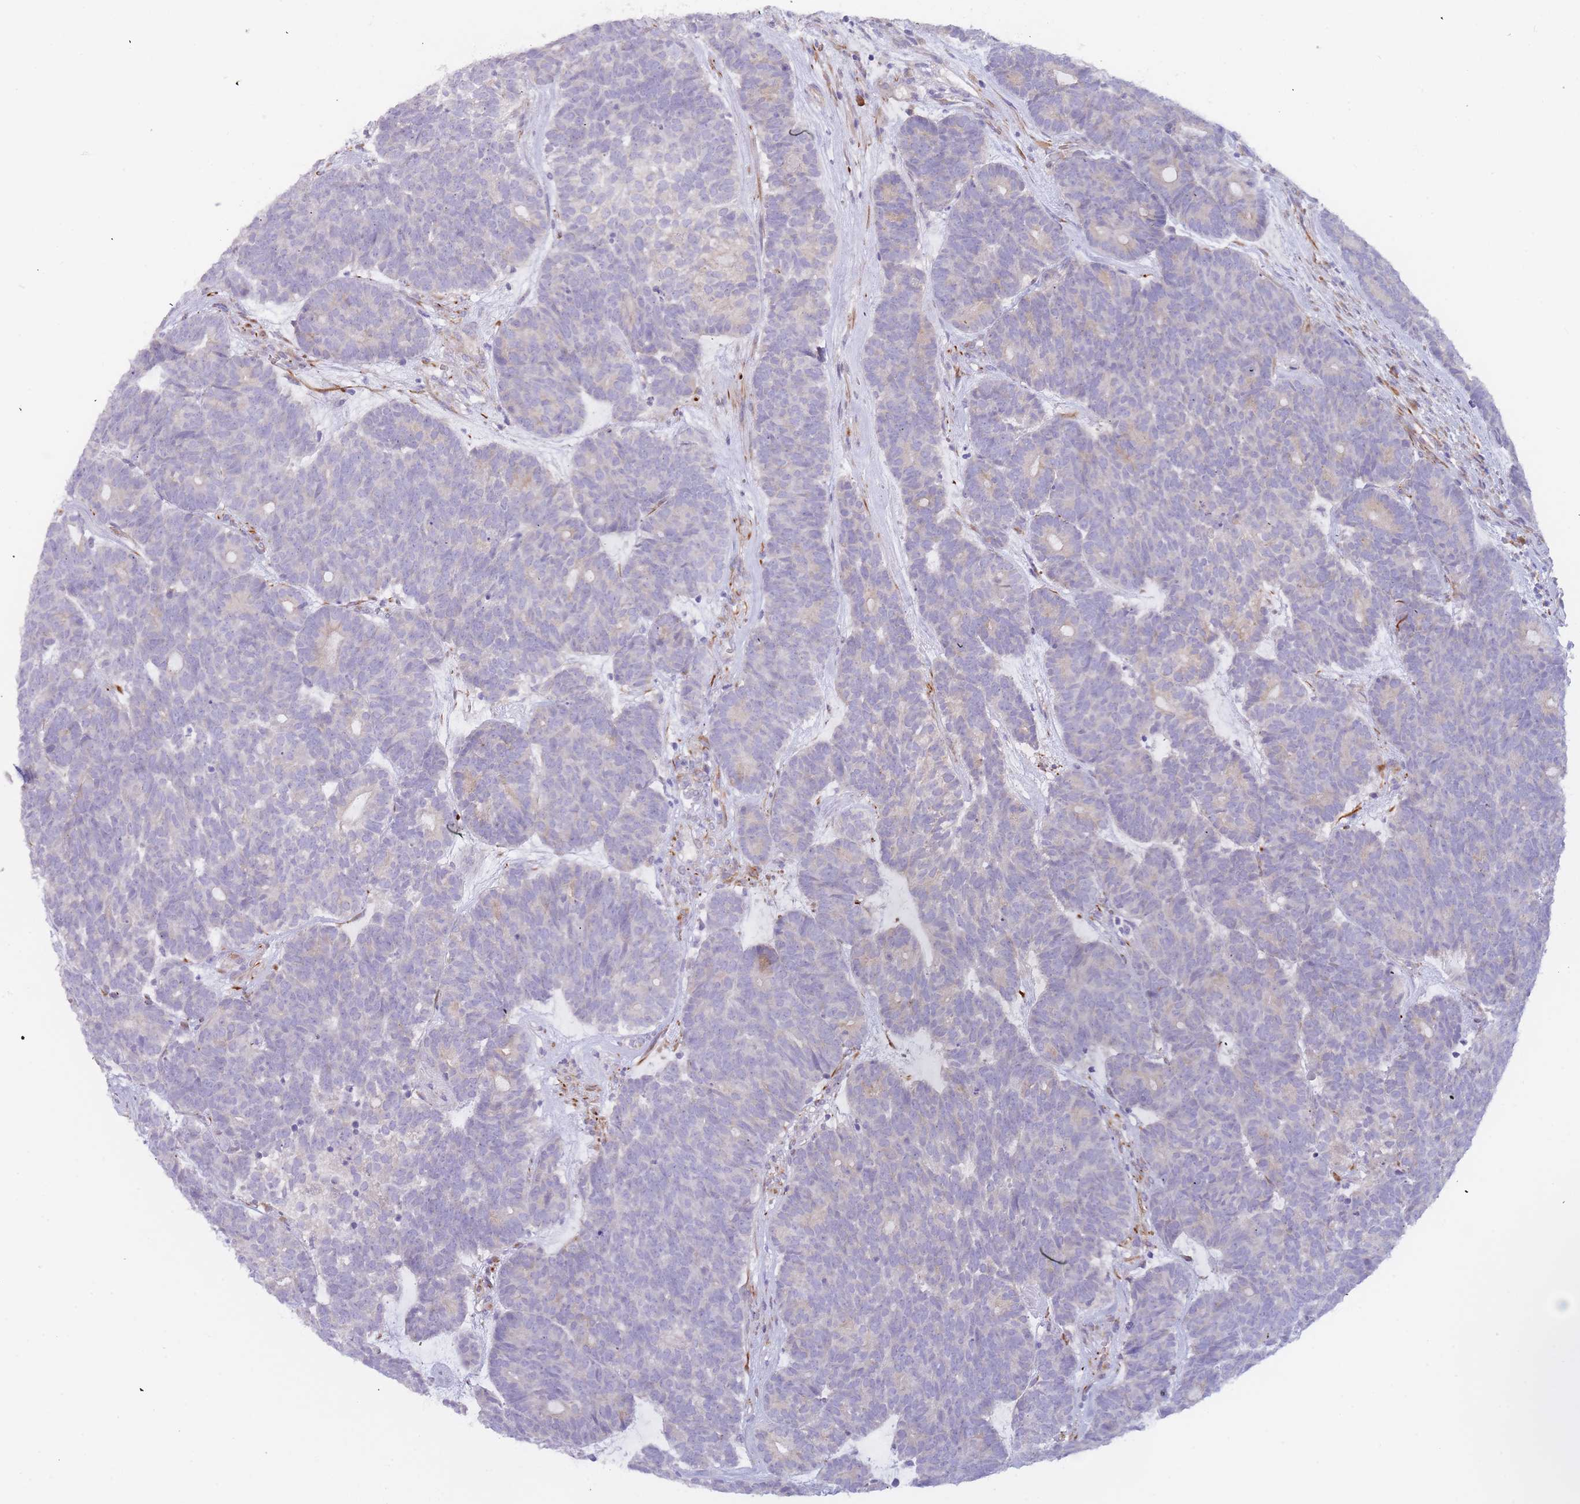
{"staining": {"intensity": "negative", "quantity": "none", "location": "none"}, "tissue": "head and neck cancer", "cell_type": "Tumor cells", "image_type": "cancer", "snomed": [{"axis": "morphology", "description": "Adenocarcinoma, NOS"}, {"axis": "topography", "description": "Head-Neck"}], "caption": "IHC histopathology image of human head and neck cancer (adenocarcinoma) stained for a protein (brown), which reveals no expression in tumor cells.", "gene": "SLC35E4", "patient": {"sex": "female", "age": 81}}